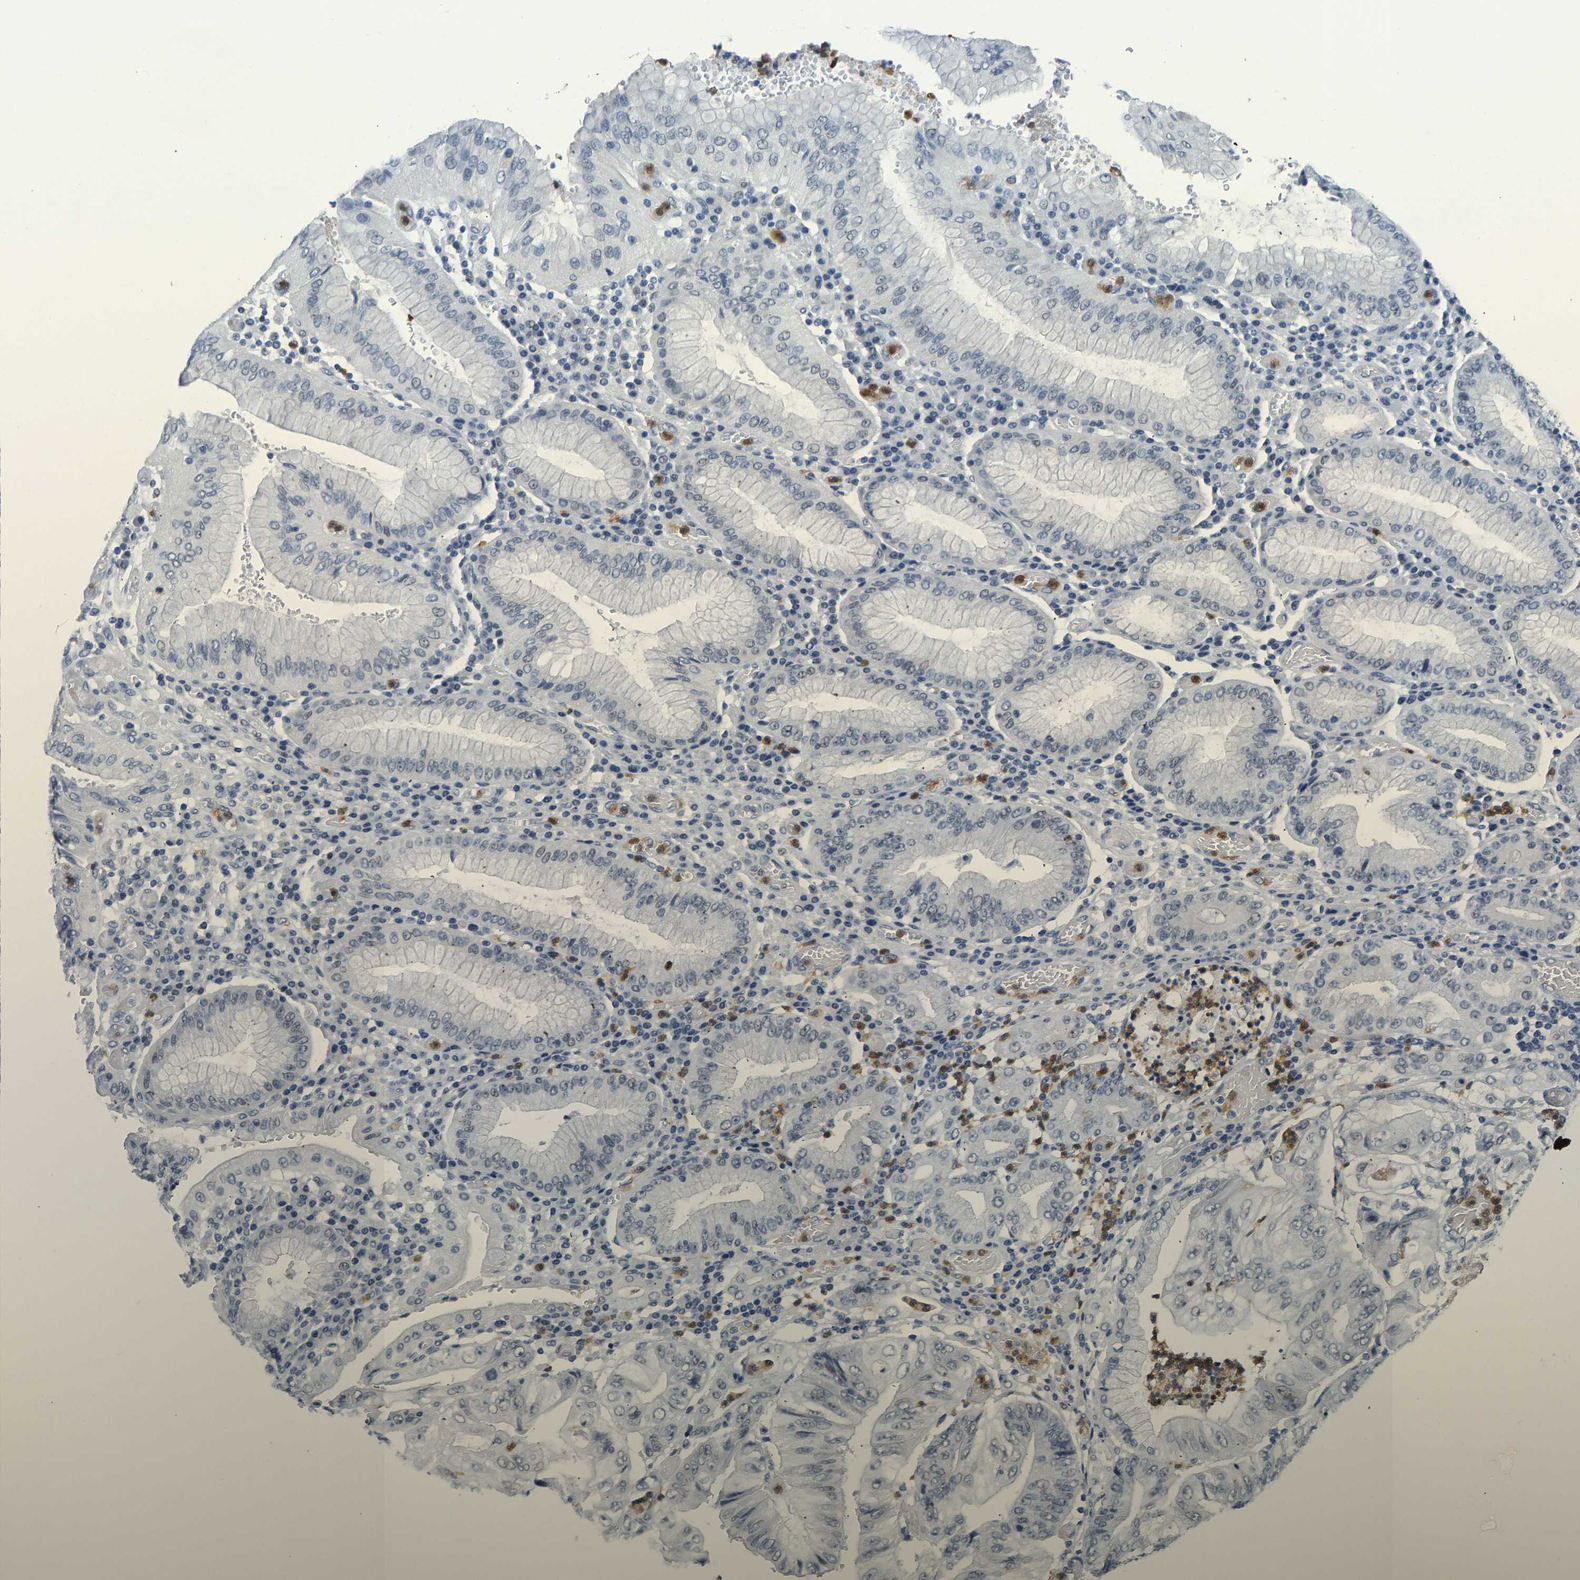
{"staining": {"intensity": "negative", "quantity": "none", "location": "none"}, "tissue": "stomach cancer", "cell_type": "Tumor cells", "image_type": "cancer", "snomed": [{"axis": "morphology", "description": "Adenocarcinoma, NOS"}, {"axis": "topography", "description": "Stomach"}], "caption": "The photomicrograph reveals no staining of tumor cells in adenocarcinoma (stomach).", "gene": "TXNDC2", "patient": {"sex": "female", "age": 73}}